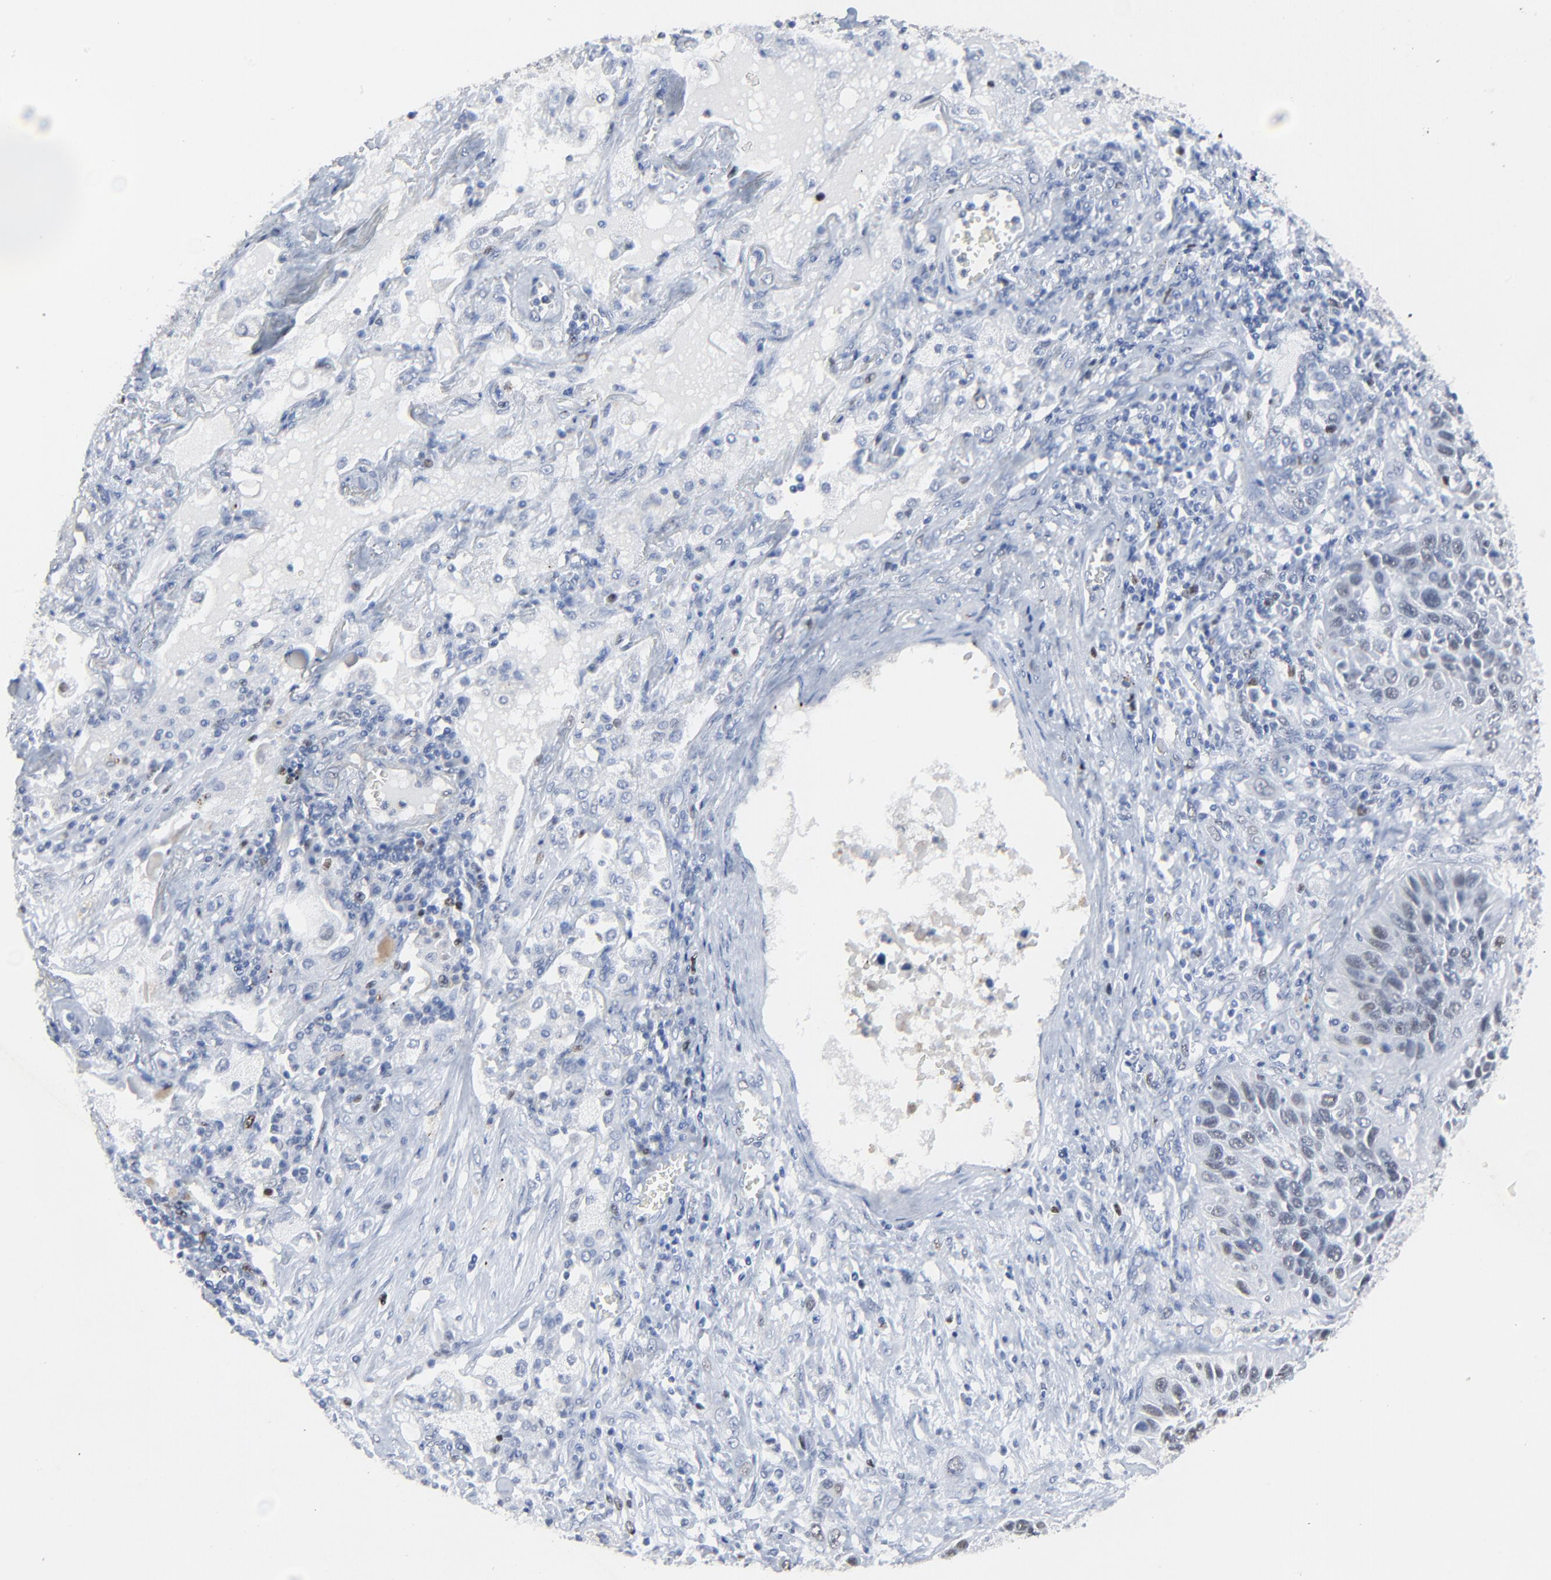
{"staining": {"intensity": "weak", "quantity": "25%-75%", "location": "nuclear"}, "tissue": "lung cancer", "cell_type": "Tumor cells", "image_type": "cancer", "snomed": [{"axis": "morphology", "description": "Squamous cell carcinoma, NOS"}, {"axis": "topography", "description": "Lung"}], "caption": "Immunohistochemical staining of squamous cell carcinoma (lung) demonstrates low levels of weak nuclear staining in about 25%-75% of tumor cells.", "gene": "BIRC3", "patient": {"sex": "female", "age": 76}}